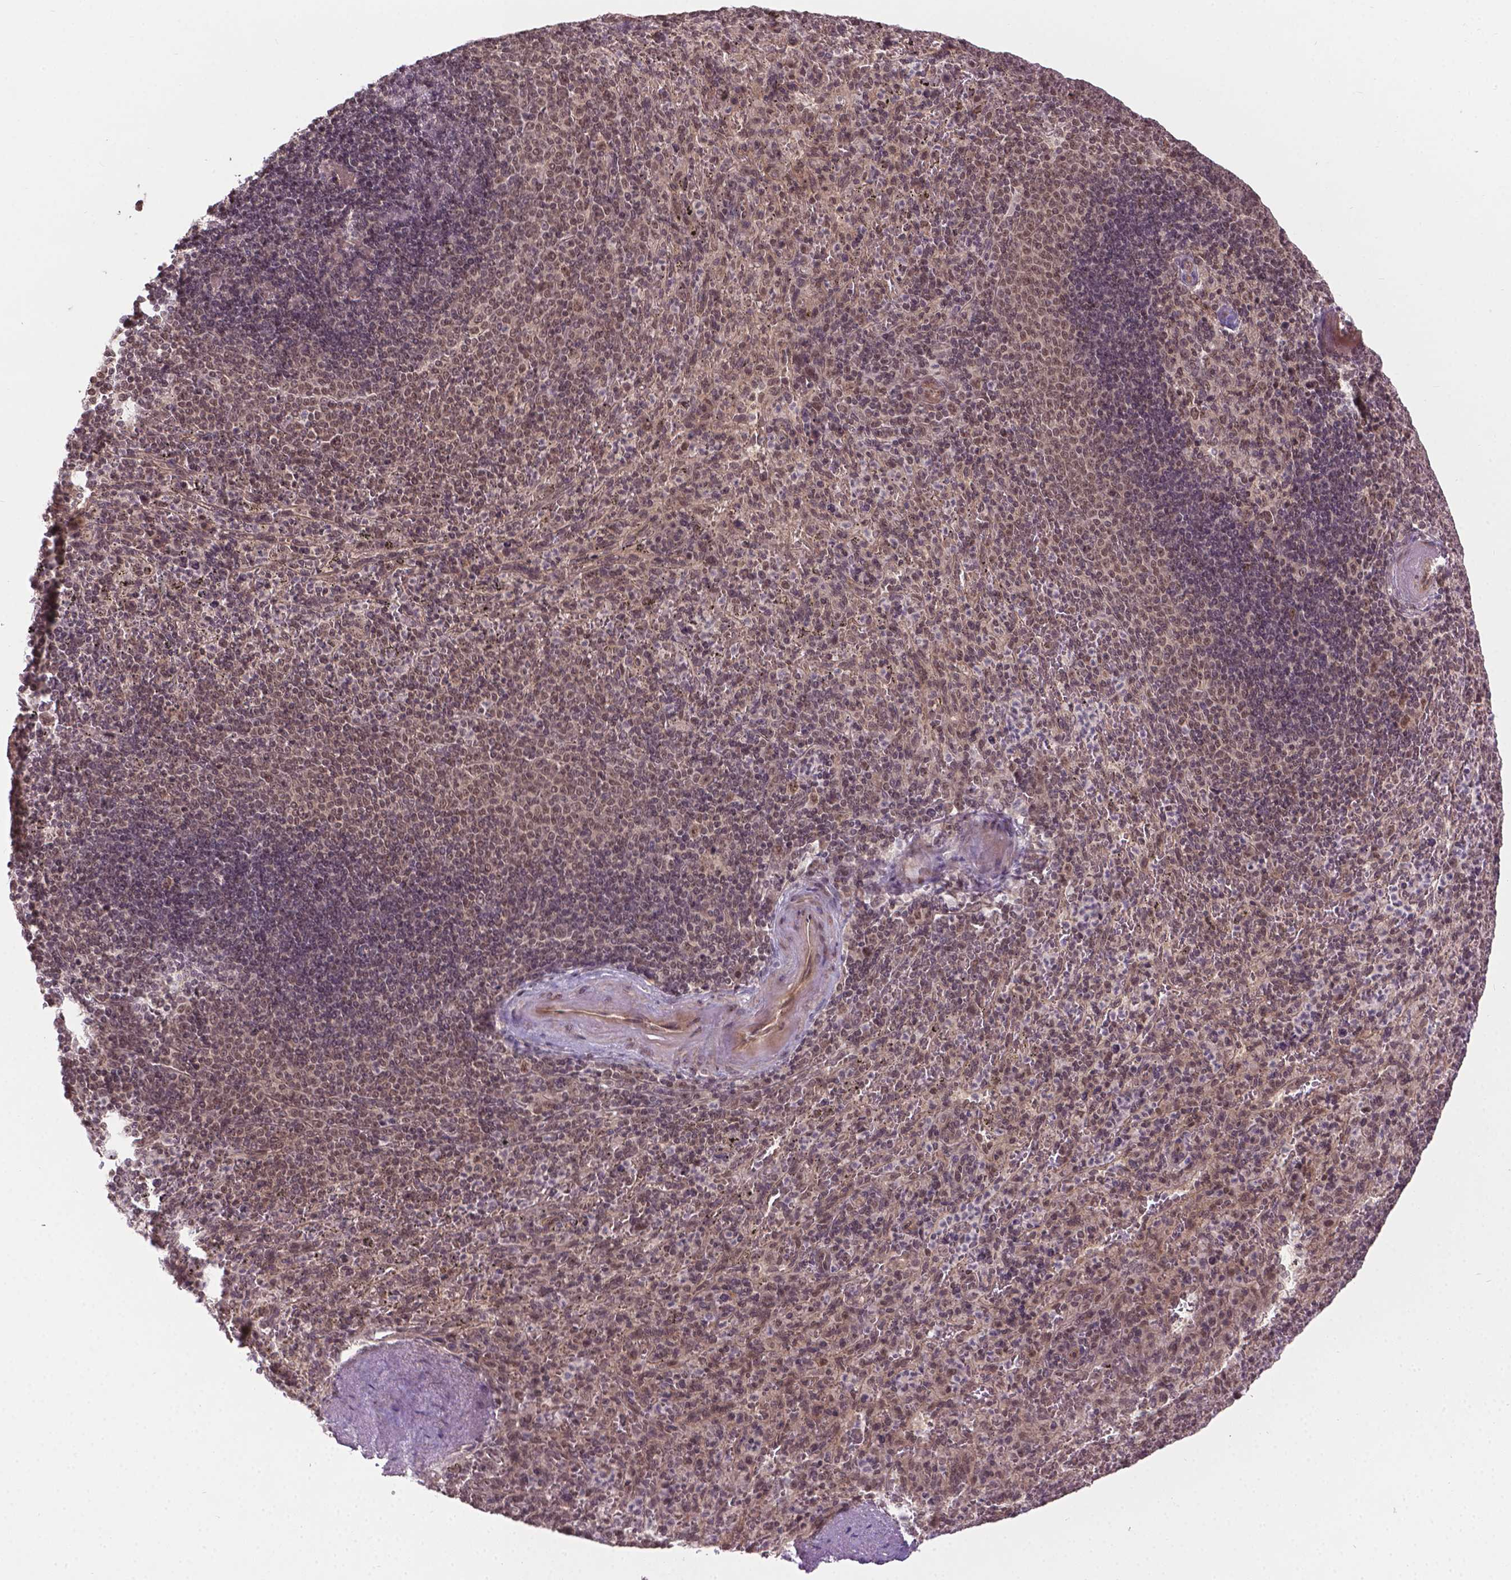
{"staining": {"intensity": "weak", "quantity": "25%-75%", "location": "nuclear"}, "tissue": "spleen", "cell_type": "Cells in red pulp", "image_type": "normal", "snomed": [{"axis": "morphology", "description": "Normal tissue, NOS"}, {"axis": "topography", "description": "Spleen"}], "caption": "Protein analysis of unremarkable spleen displays weak nuclear staining in about 25%-75% of cells in red pulp.", "gene": "ANKRD54", "patient": {"sex": "male", "age": 57}}